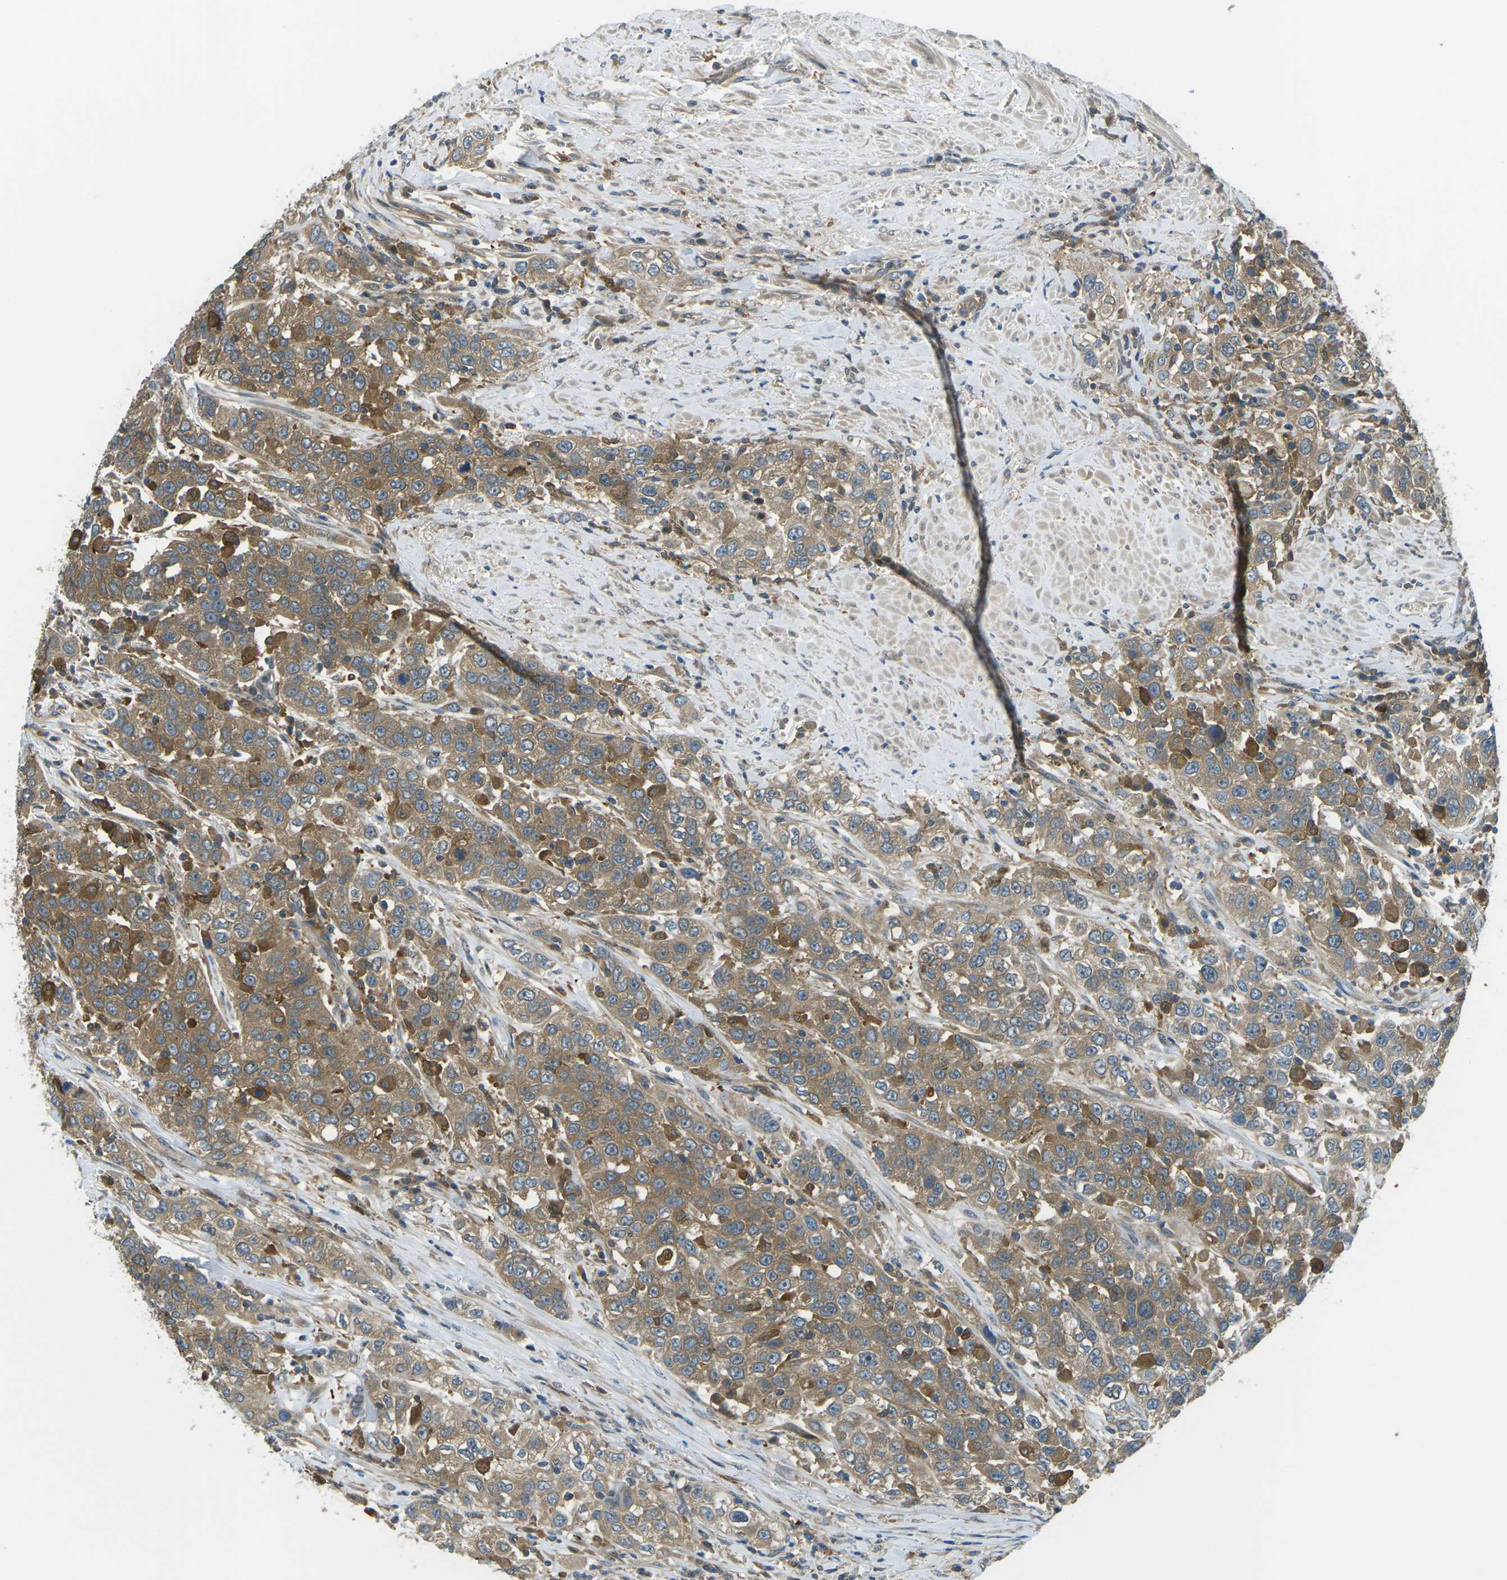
{"staining": {"intensity": "strong", "quantity": "25%-75%", "location": "cytoplasmic/membranous"}, "tissue": "urothelial cancer", "cell_type": "Tumor cells", "image_type": "cancer", "snomed": [{"axis": "morphology", "description": "Urothelial carcinoma, High grade"}, {"axis": "topography", "description": "Urinary bladder"}], "caption": "Immunohistochemistry (IHC) photomicrograph of urothelial carcinoma (high-grade) stained for a protein (brown), which demonstrates high levels of strong cytoplasmic/membranous expression in about 25%-75% of tumor cells.", "gene": "PIEZO2", "patient": {"sex": "female", "age": 80}}